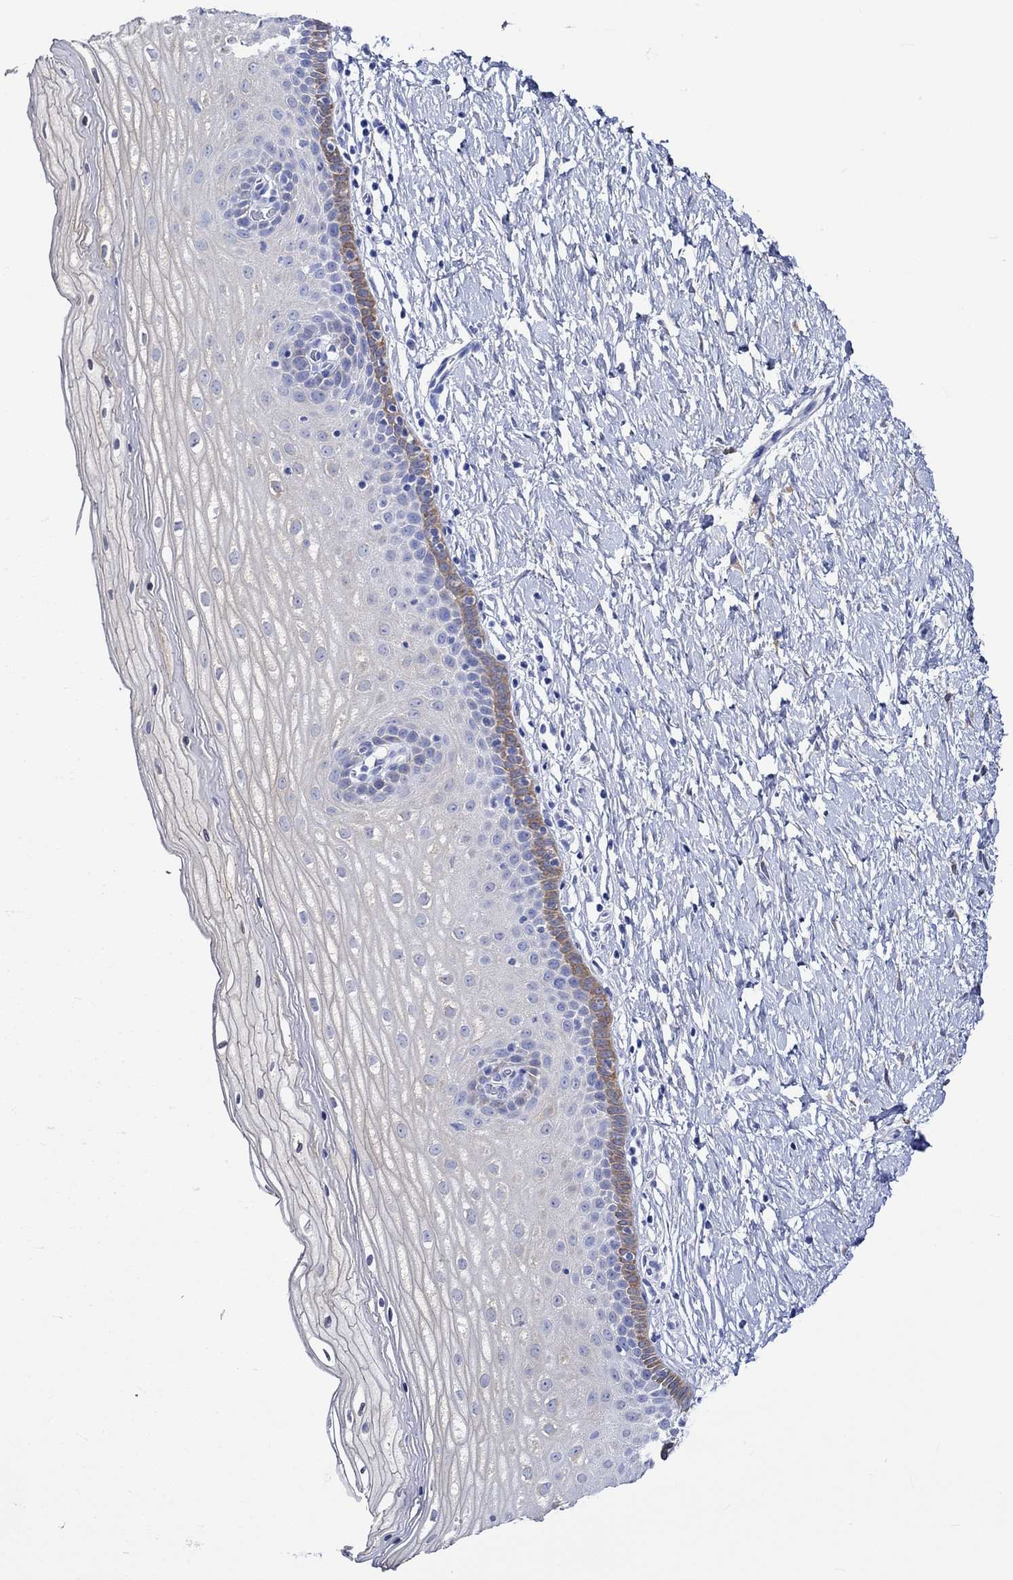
{"staining": {"intensity": "negative", "quantity": "none", "location": "none"}, "tissue": "cervix", "cell_type": "Squamous epithelial cells", "image_type": "normal", "snomed": [{"axis": "morphology", "description": "Normal tissue, NOS"}, {"axis": "topography", "description": "Cervix"}], "caption": "This photomicrograph is of normal cervix stained with IHC to label a protein in brown with the nuclei are counter-stained blue. There is no positivity in squamous epithelial cells.", "gene": "CRYAB", "patient": {"sex": "female", "age": 37}}